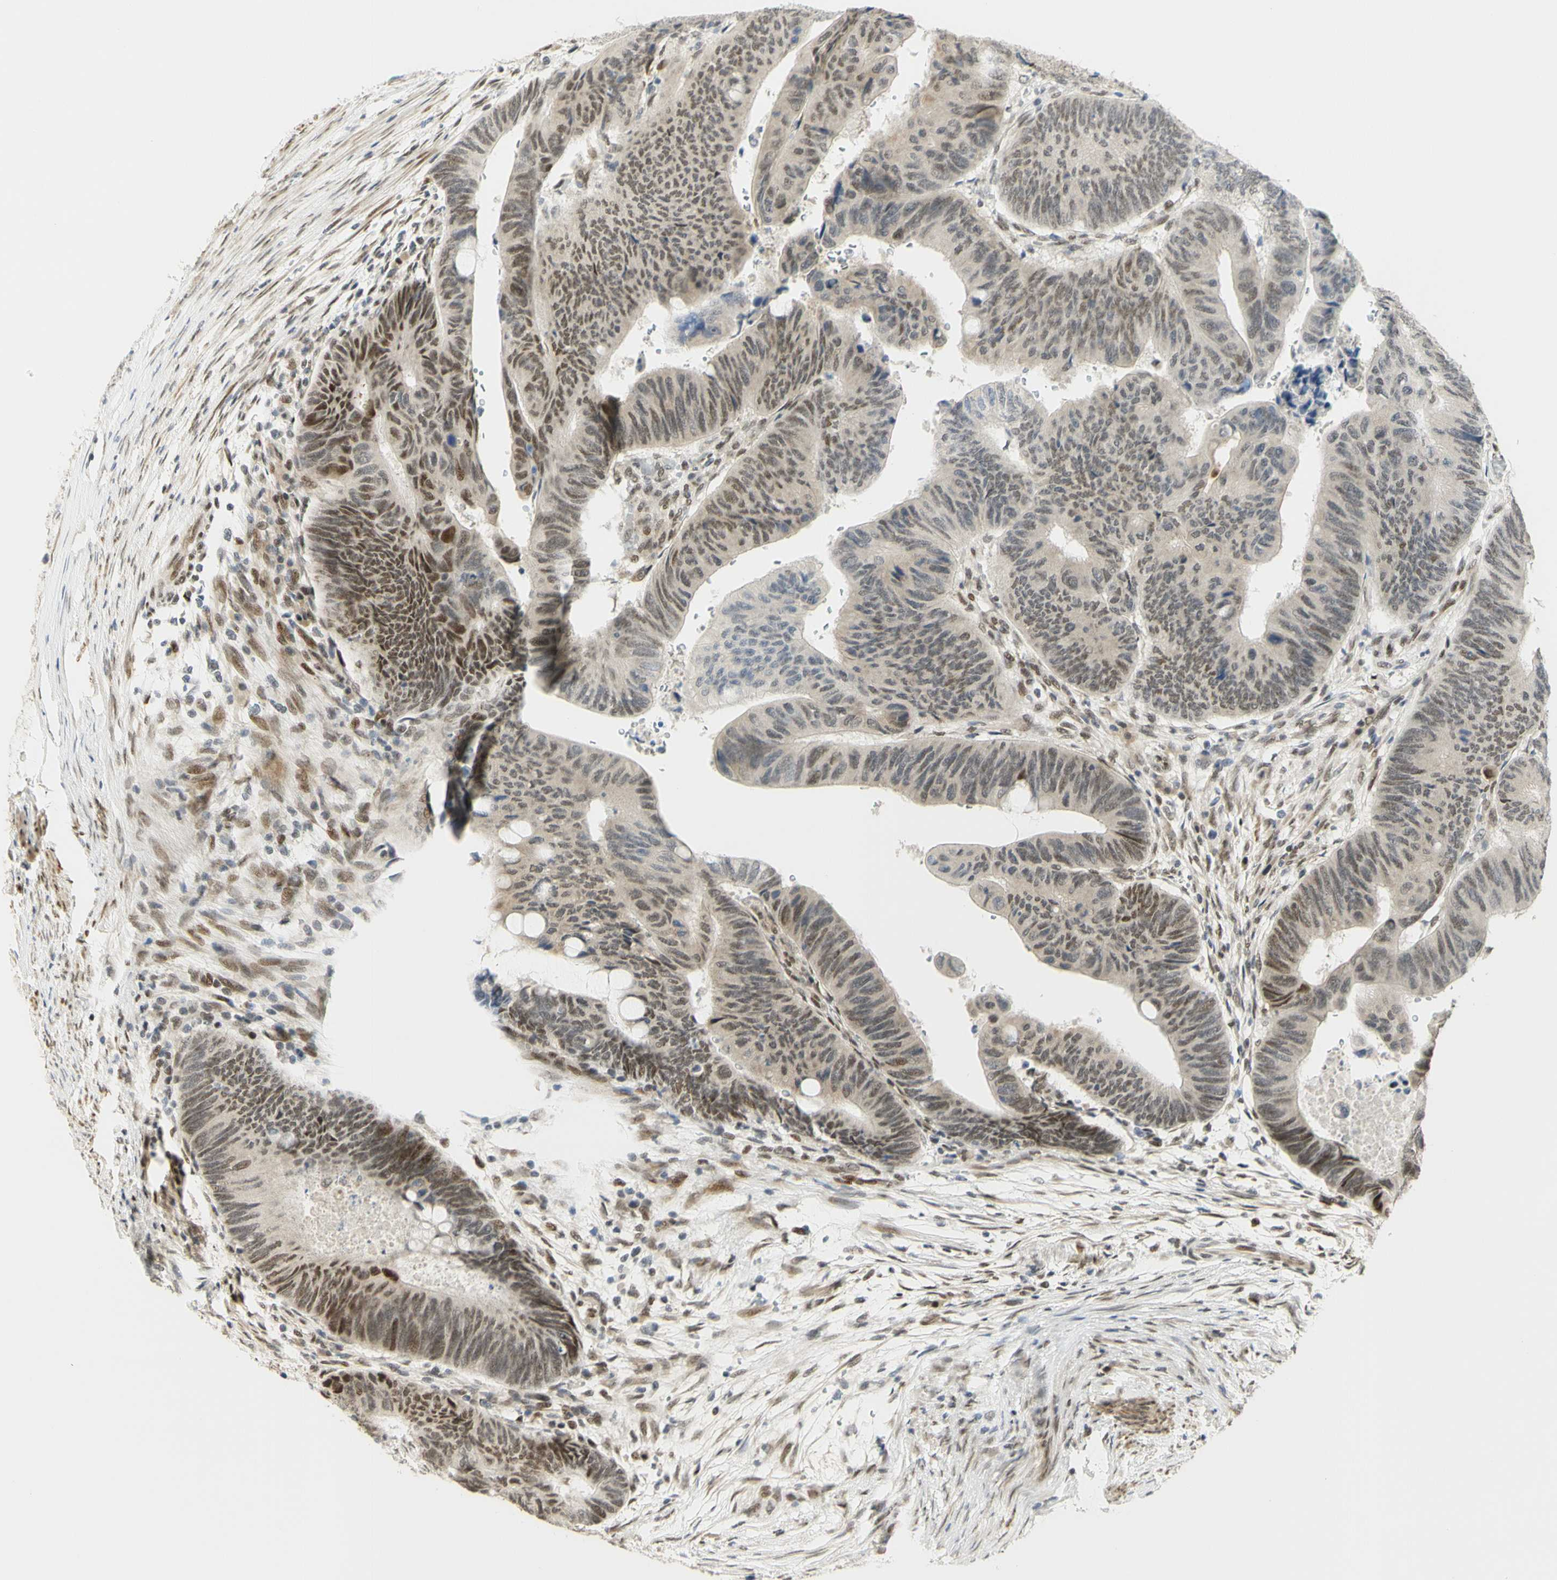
{"staining": {"intensity": "moderate", "quantity": ">75%", "location": "cytoplasmic/membranous,nuclear"}, "tissue": "colorectal cancer", "cell_type": "Tumor cells", "image_type": "cancer", "snomed": [{"axis": "morphology", "description": "Normal tissue, NOS"}, {"axis": "morphology", "description": "Adenocarcinoma, NOS"}, {"axis": "topography", "description": "Rectum"}, {"axis": "topography", "description": "Peripheral nerve tissue"}], "caption": "Human colorectal adenocarcinoma stained with a brown dye demonstrates moderate cytoplasmic/membranous and nuclear positive staining in approximately >75% of tumor cells.", "gene": "DDX1", "patient": {"sex": "male", "age": 92}}